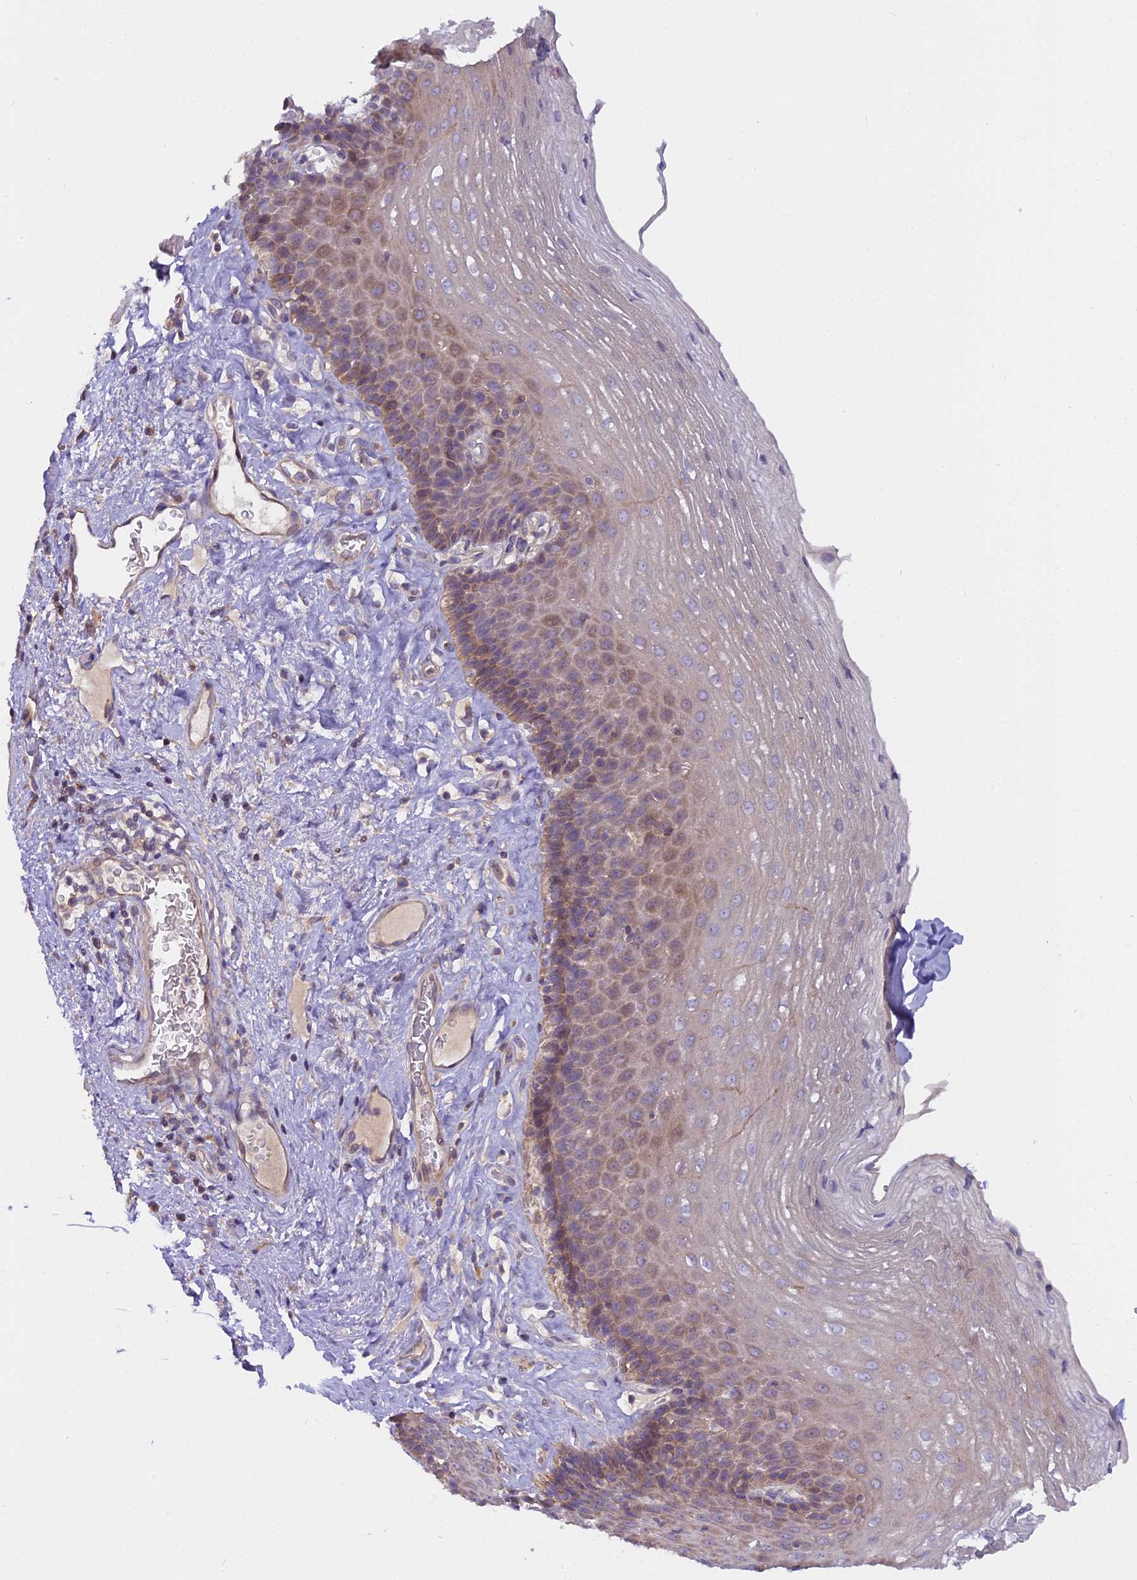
{"staining": {"intensity": "moderate", "quantity": "<25%", "location": "cytoplasmic/membranous"}, "tissue": "esophagus", "cell_type": "Squamous epithelial cells", "image_type": "normal", "snomed": [{"axis": "morphology", "description": "Normal tissue, NOS"}, {"axis": "topography", "description": "Esophagus"}], "caption": "DAB (3,3'-diaminobenzidine) immunohistochemical staining of unremarkable esophagus shows moderate cytoplasmic/membranous protein expression in approximately <25% of squamous epithelial cells.", "gene": "FAM98C", "patient": {"sex": "female", "age": 66}}